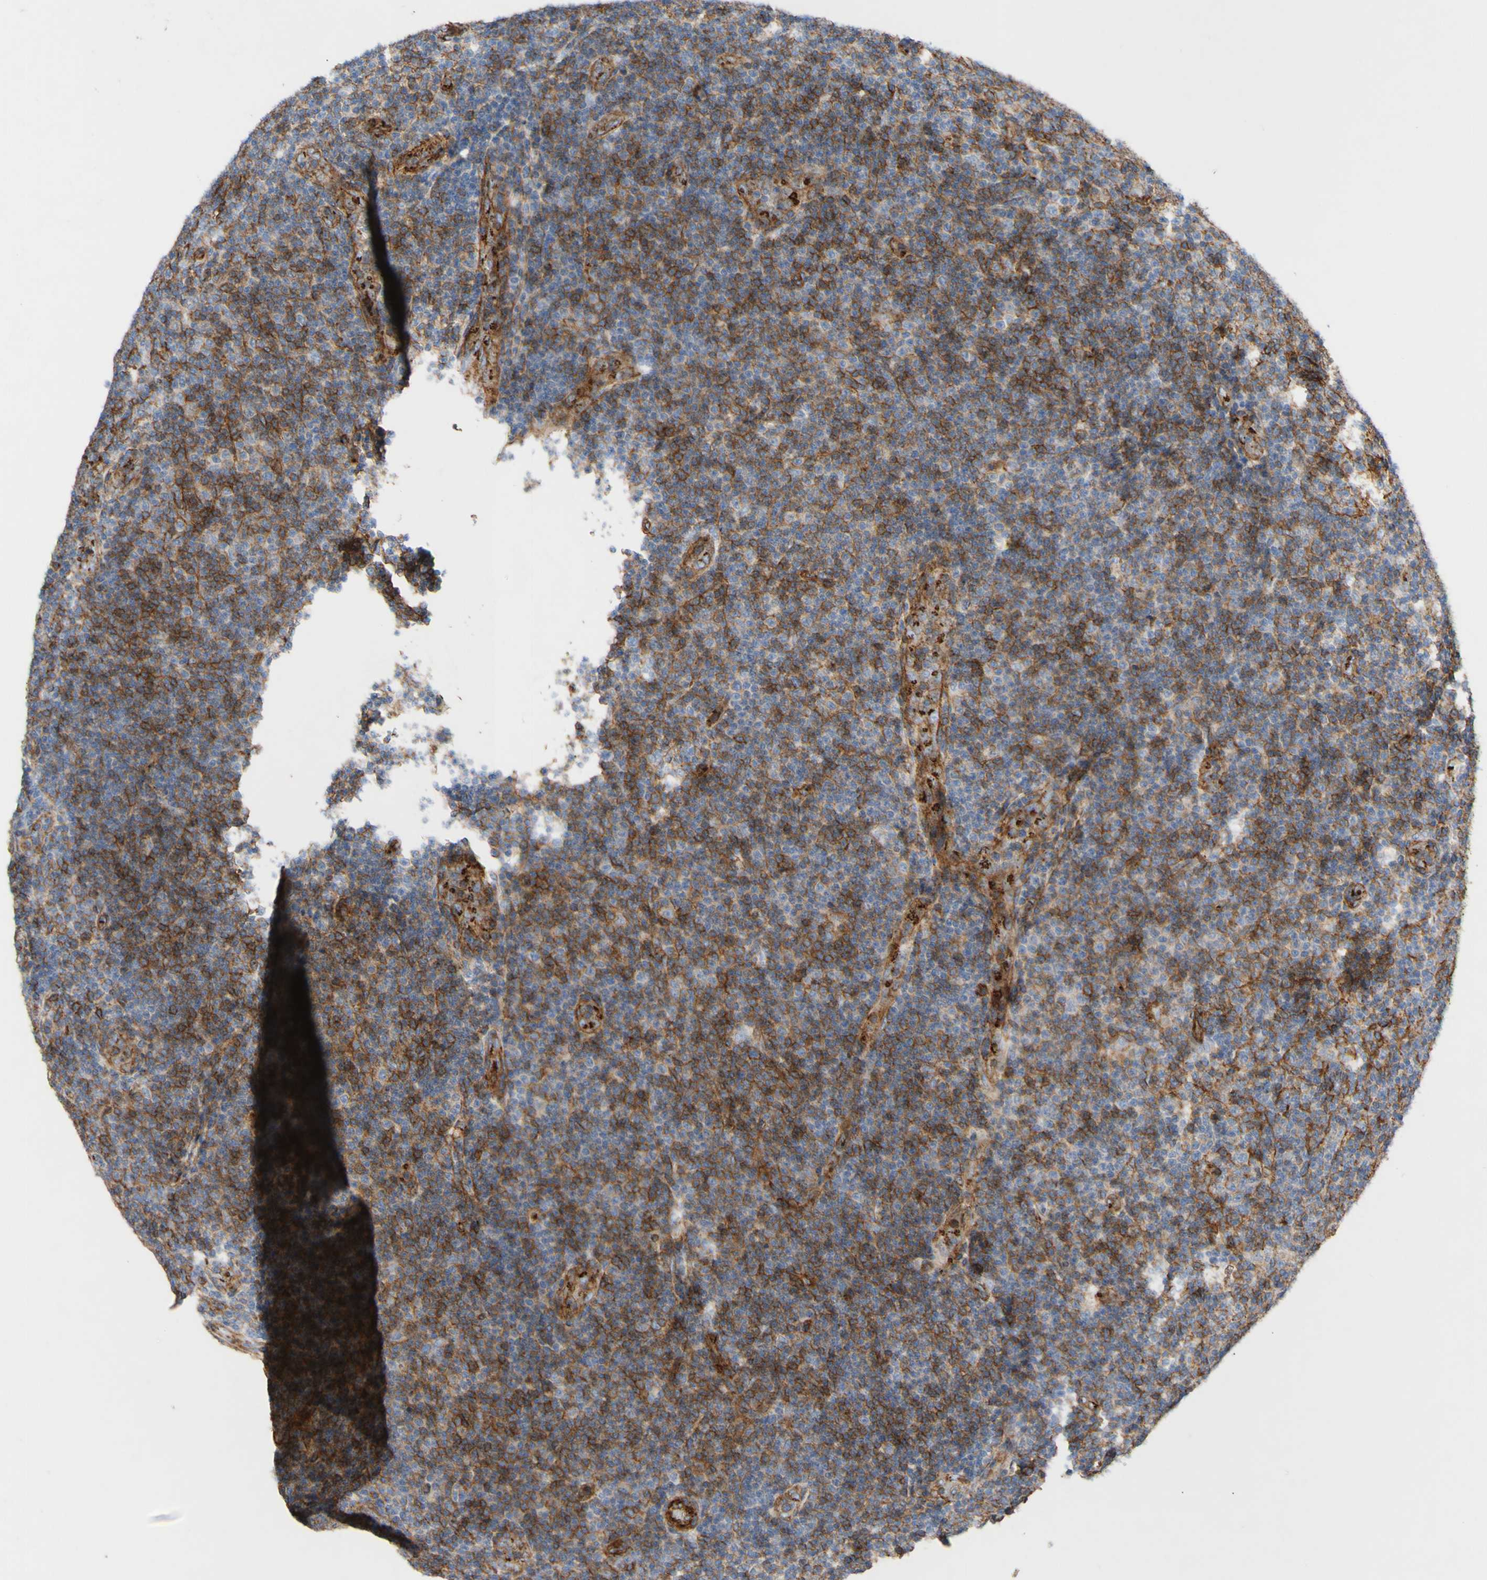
{"staining": {"intensity": "moderate", "quantity": "25%-75%", "location": "cytoplasmic/membranous"}, "tissue": "lymphoma", "cell_type": "Tumor cells", "image_type": "cancer", "snomed": [{"axis": "morphology", "description": "Malignant lymphoma, non-Hodgkin's type, Low grade"}, {"axis": "topography", "description": "Lymph node"}], "caption": "This is a histology image of immunohistochemistry (IHC) staining of low-grade malignant lymphoma, non-Hodgkin's type, which shows moderate positivity in the cytoplasmic/membranous of tumor cells.", "gene": "ATP2A3", "patient": {"sex": "male", "age": 83}}